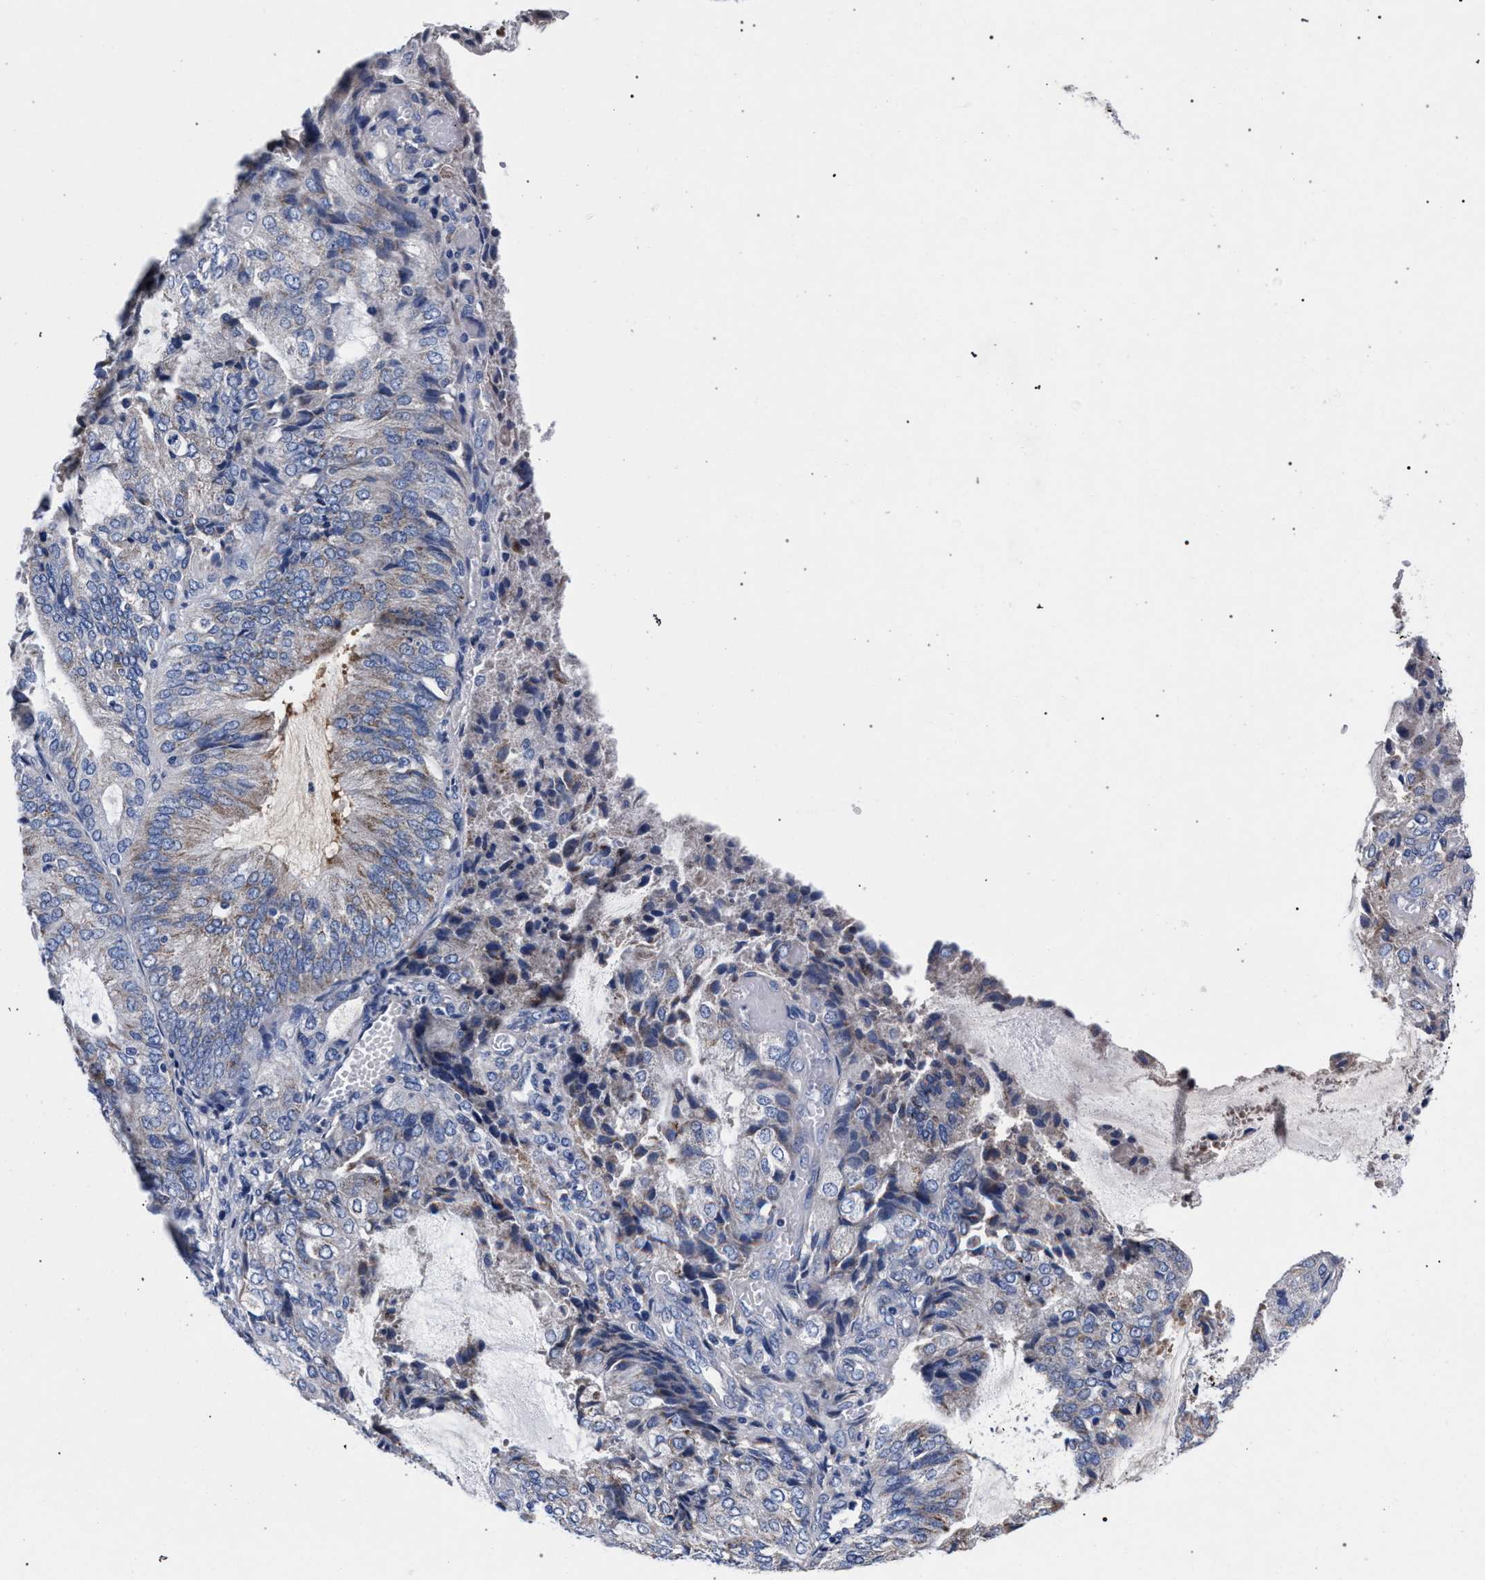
{"staining": {"intensity": "moderate", "quantity": "<25%", "location": "cytoplasmic/membranous"}, "tissue": "endometrial cancer", "cell_type": "Tumor cells", "image_type": "cancer", "snomed": [{"axis": "morphology", "description": "Adenocarcinoma, NOS"}, {"axis": "topography", "description": "Endometrium"}], "caption": "A low amount of moderate cytoplasmic/membranous positivity is identified in about <25% of tumor cells in endometrial cancer (adenocarcinoma) tissue.", "gene": "ACOX1", "patient": {"sex": "female", "age": 81}}